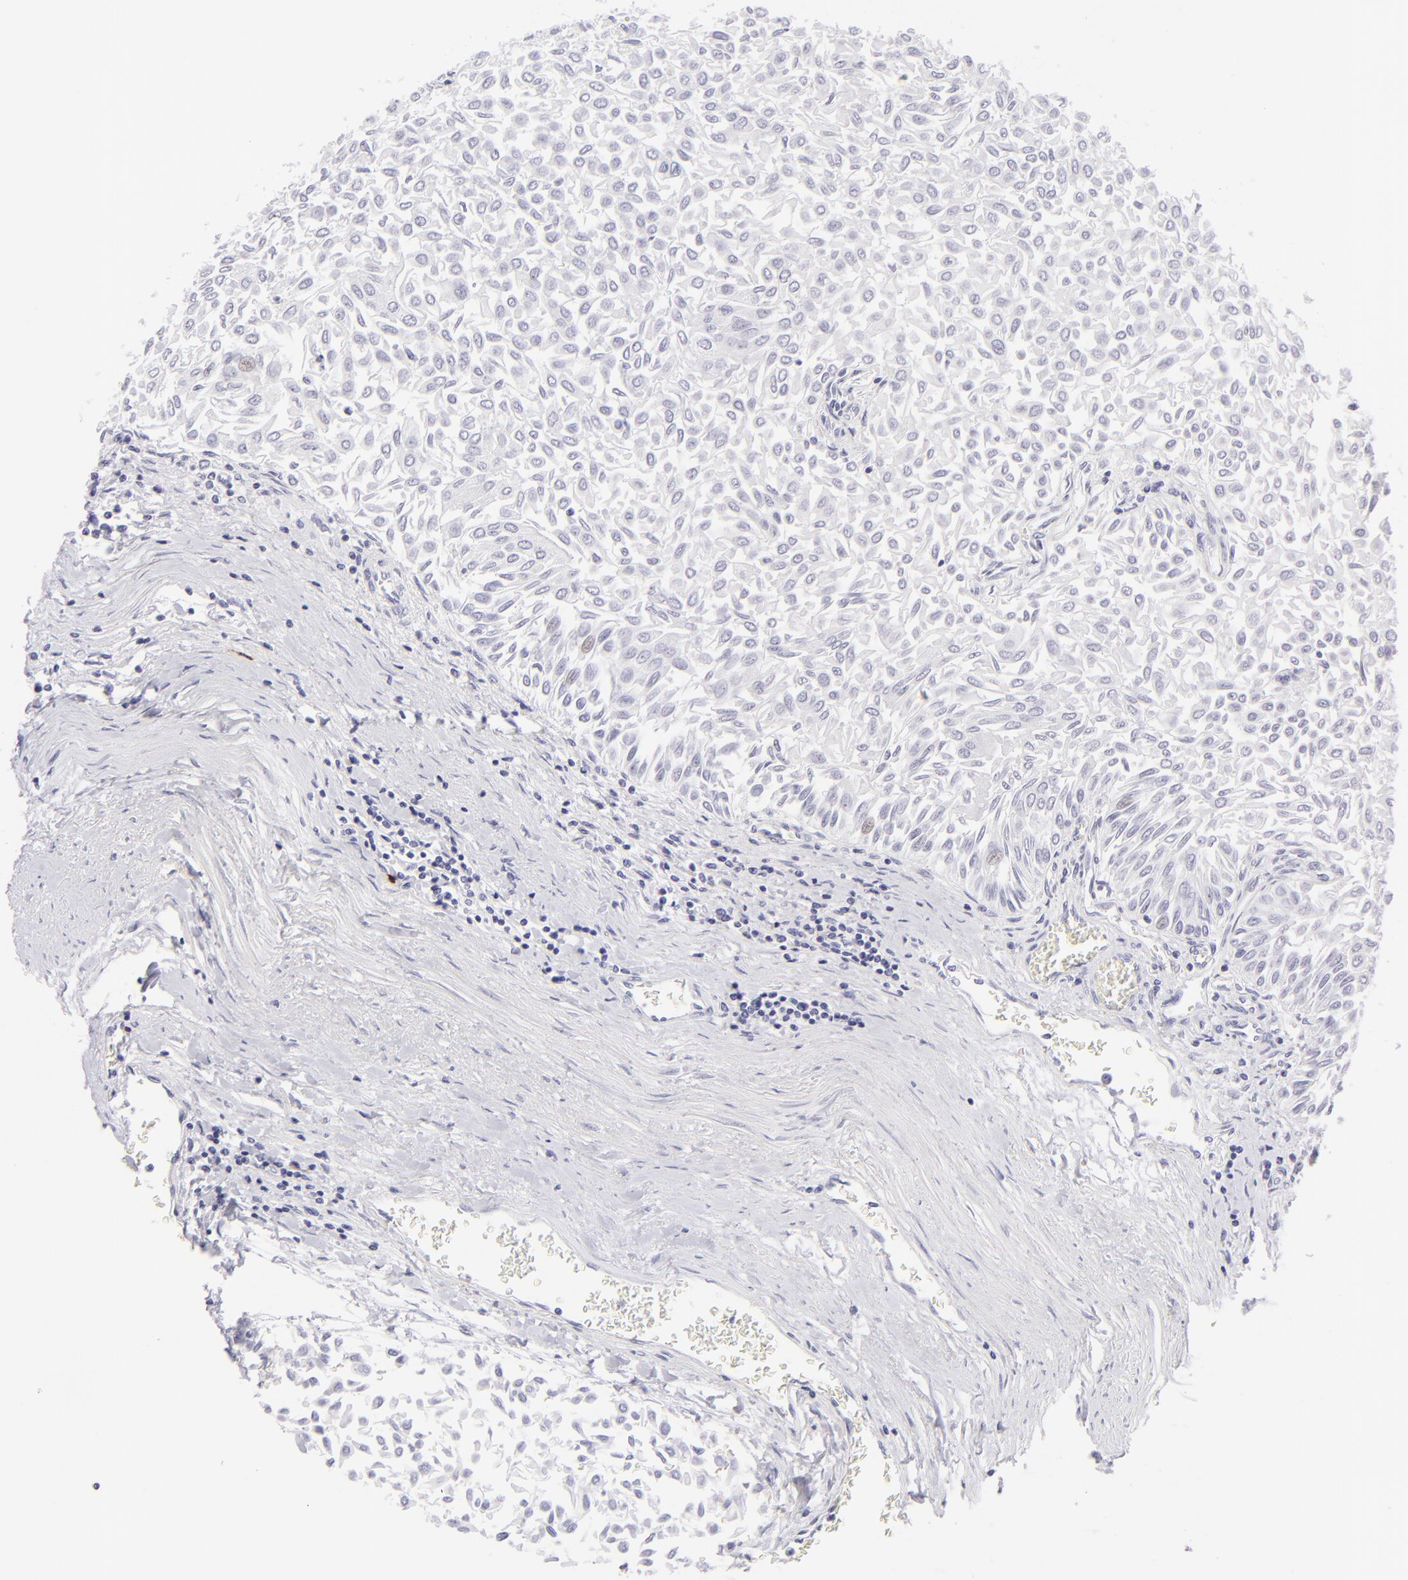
{"staining": {"intensity": "negative", "quantity": "none", "location": "none"}, "tissue": "urothelial cancer", "cell_type": "Tumor cells", "image_type": "cancer", "snomed": [{"axis": "morphology", "description": "Urothelial carcinoma, Low grade"}, {"axis": "topography", "description": "Urinary bladder"}], "caption": "Human urothelial cancer stained for a protein using immunohistochemistry exhibits no expression in tumor cells.", "gene": "FCER2", "patient": {"sex": "male", "age": 64}}